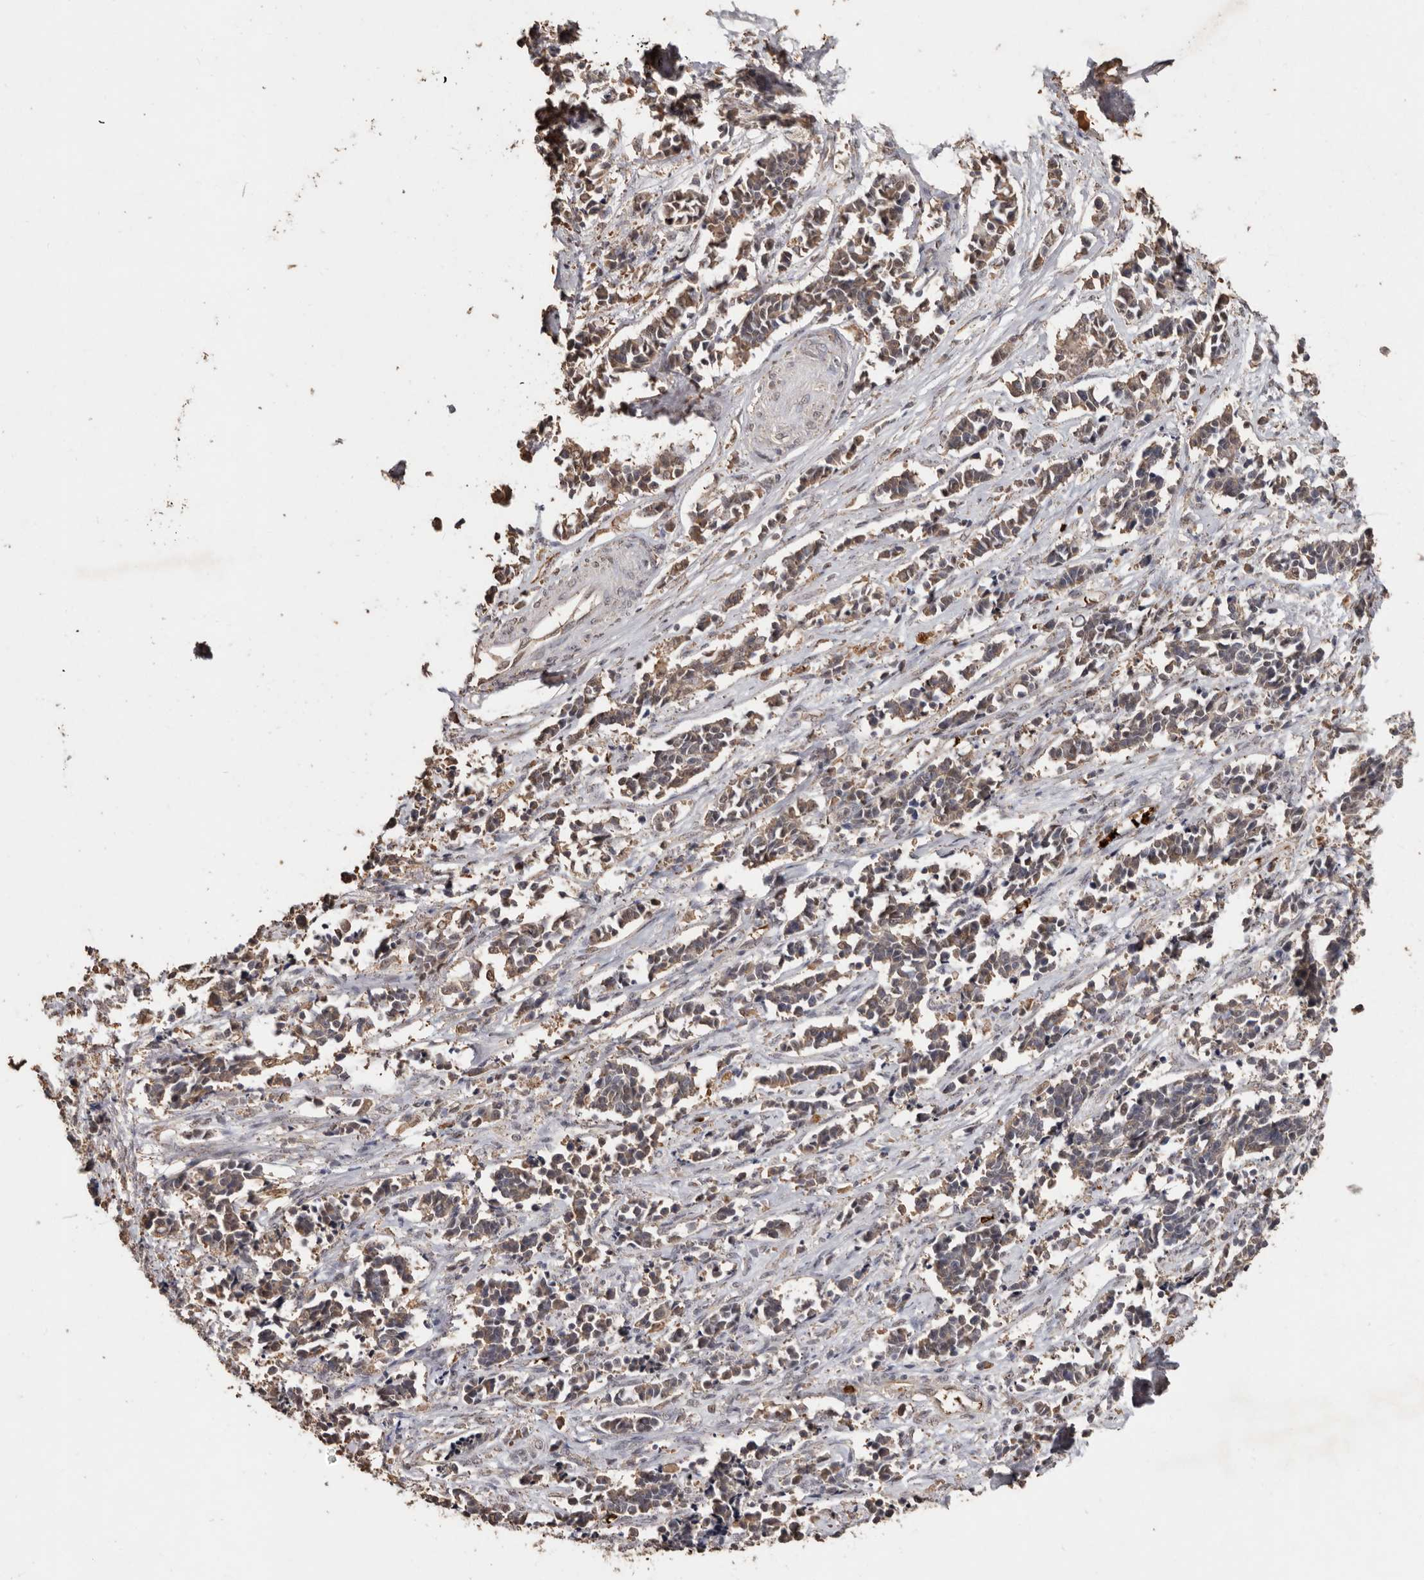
{"staining": {"intensity": "weak", "quantity": ">75%", "location": "cytoplasmic/membranous"}, "tissue": "cervical cancer", "cell_type": "Tumor cells", "image_type": "cancer", "snomed": [{"axis": "morphology", "description": "Normal tissue, NOS"}, {"axis": "morphology", "description": "Squamous cell carcinoma, NOS"}, {"axis": "topography", "description": "Cervix"}], "caption": "Protein staining of squamous cell carcinoma (cervical) tissue displays weak cytoplasmic/membranous staining in about >75% of tumor cells.", "gene": "GRAMD2A", "patient": {"sex": "female", "age": 35}}